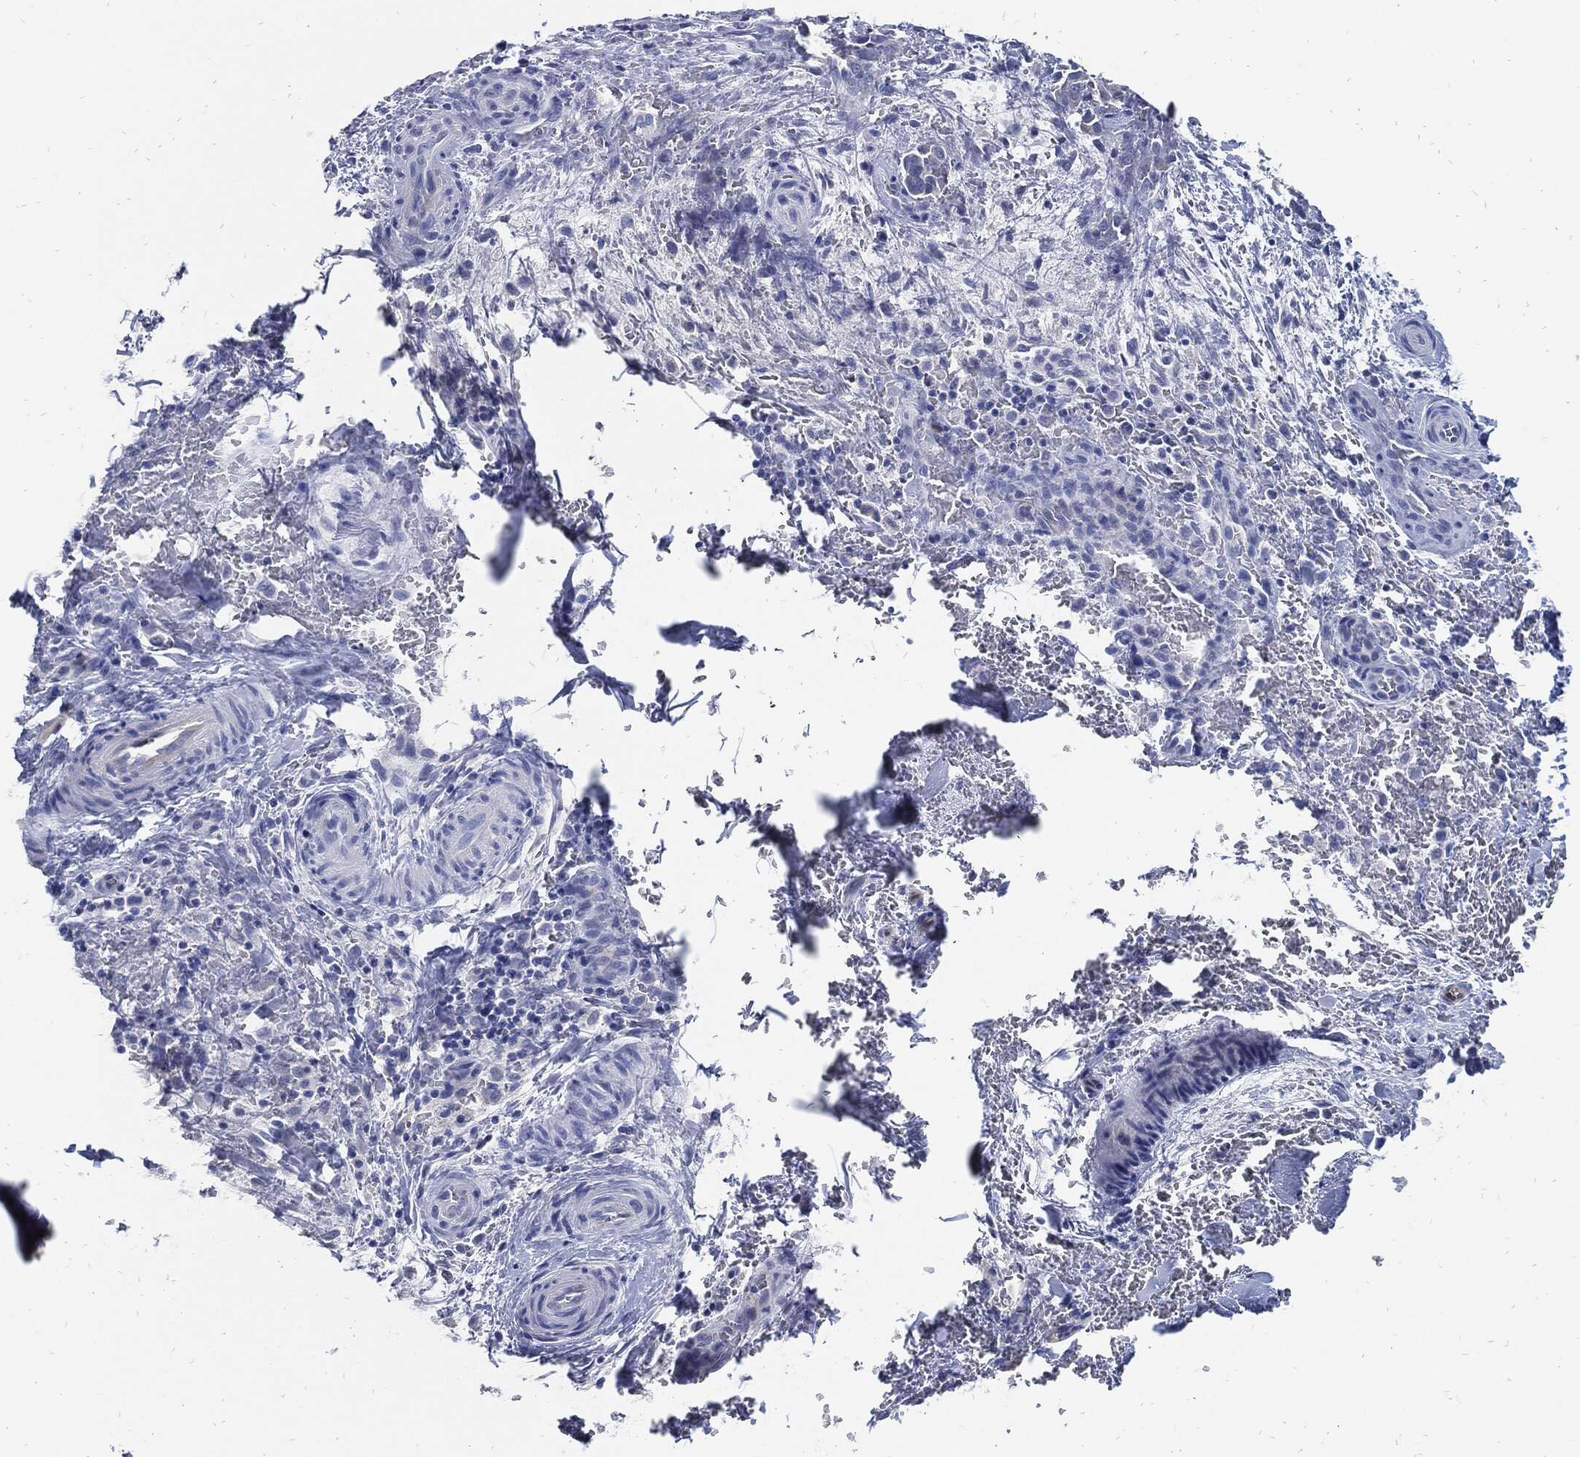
{"staining": {"intensity": "negative", "quantity": "none", "location": "none"}, "tissue": "thyroid cancer", "cell_type": "Tumor cells", "image_type": "cancer", "snomed": [{"axis": "morphology", "description": "Papillary adenocarcinoma, NOS"}, {"axis": "topography", "description": "Thyroid gland"}], "caption": "The image demonstrates no significant positivity in tumor cells of thyroid cancer (papillary adenocarcinoma).", "gene": "FABP4", "patient": {"sex": "male", "age": 61}}